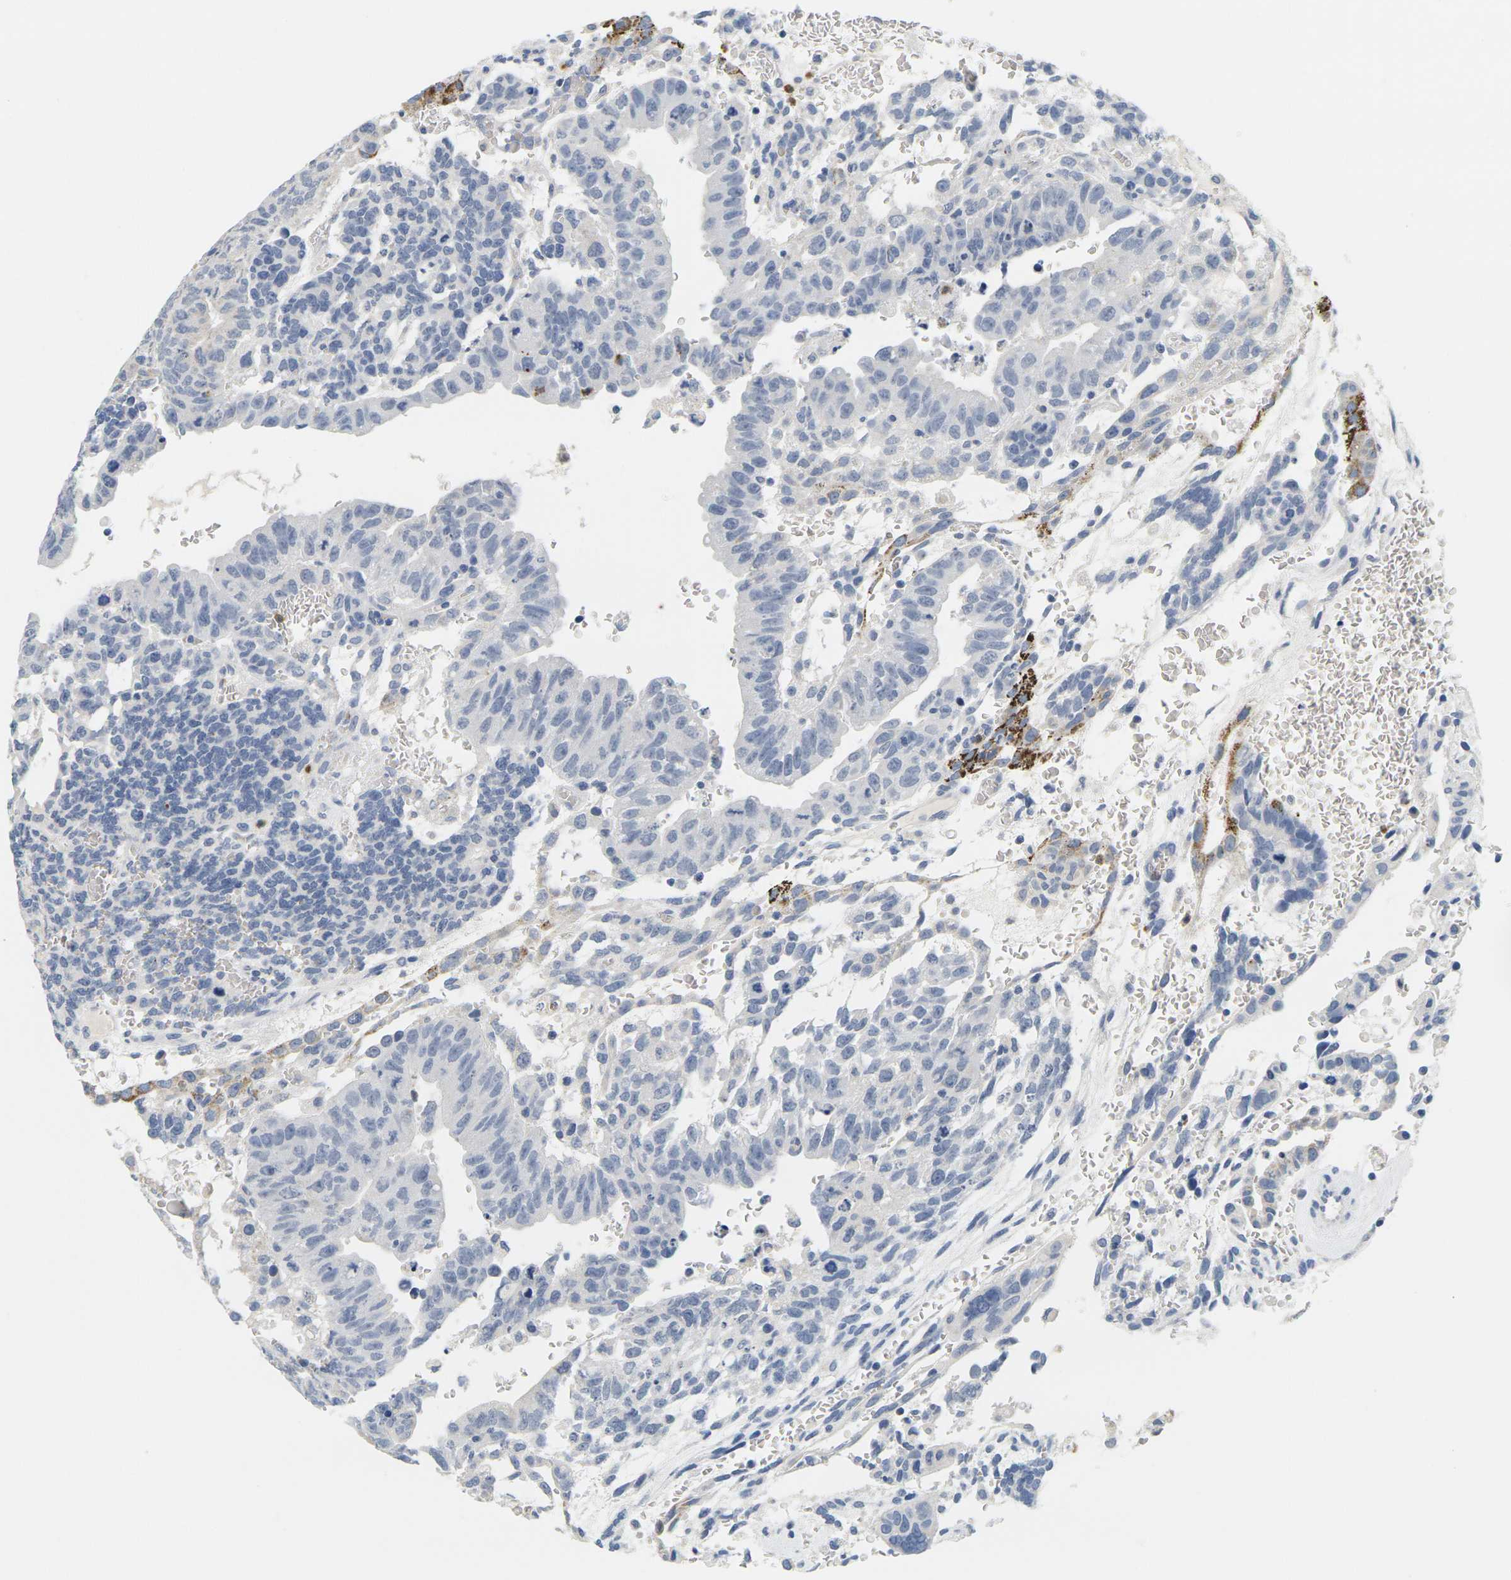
{"staining": {"intensity": "negative", "quantity": "none", "location": "none"}, "tissue": "testis cancer", "cell_type": "Tumor cells", "image_type": "cancer", "snomed": [{"axis": "morphology", "description": "Seminoma, NOS"}, {"axis": "morphology", "description": "Carcinoma, Embryonal, NOS"}, {"axis": "topography", "description": "Testis"}], "caption": "Tumor cells show no significant staining in testis seminoma. Brightfield microscopy of immunohistochemistry stained with DAB (brown) and hematoxylin (blue), captured at high magnification.", "gene": "KLK5", "patient": {"sex": "male", "age": 52}}